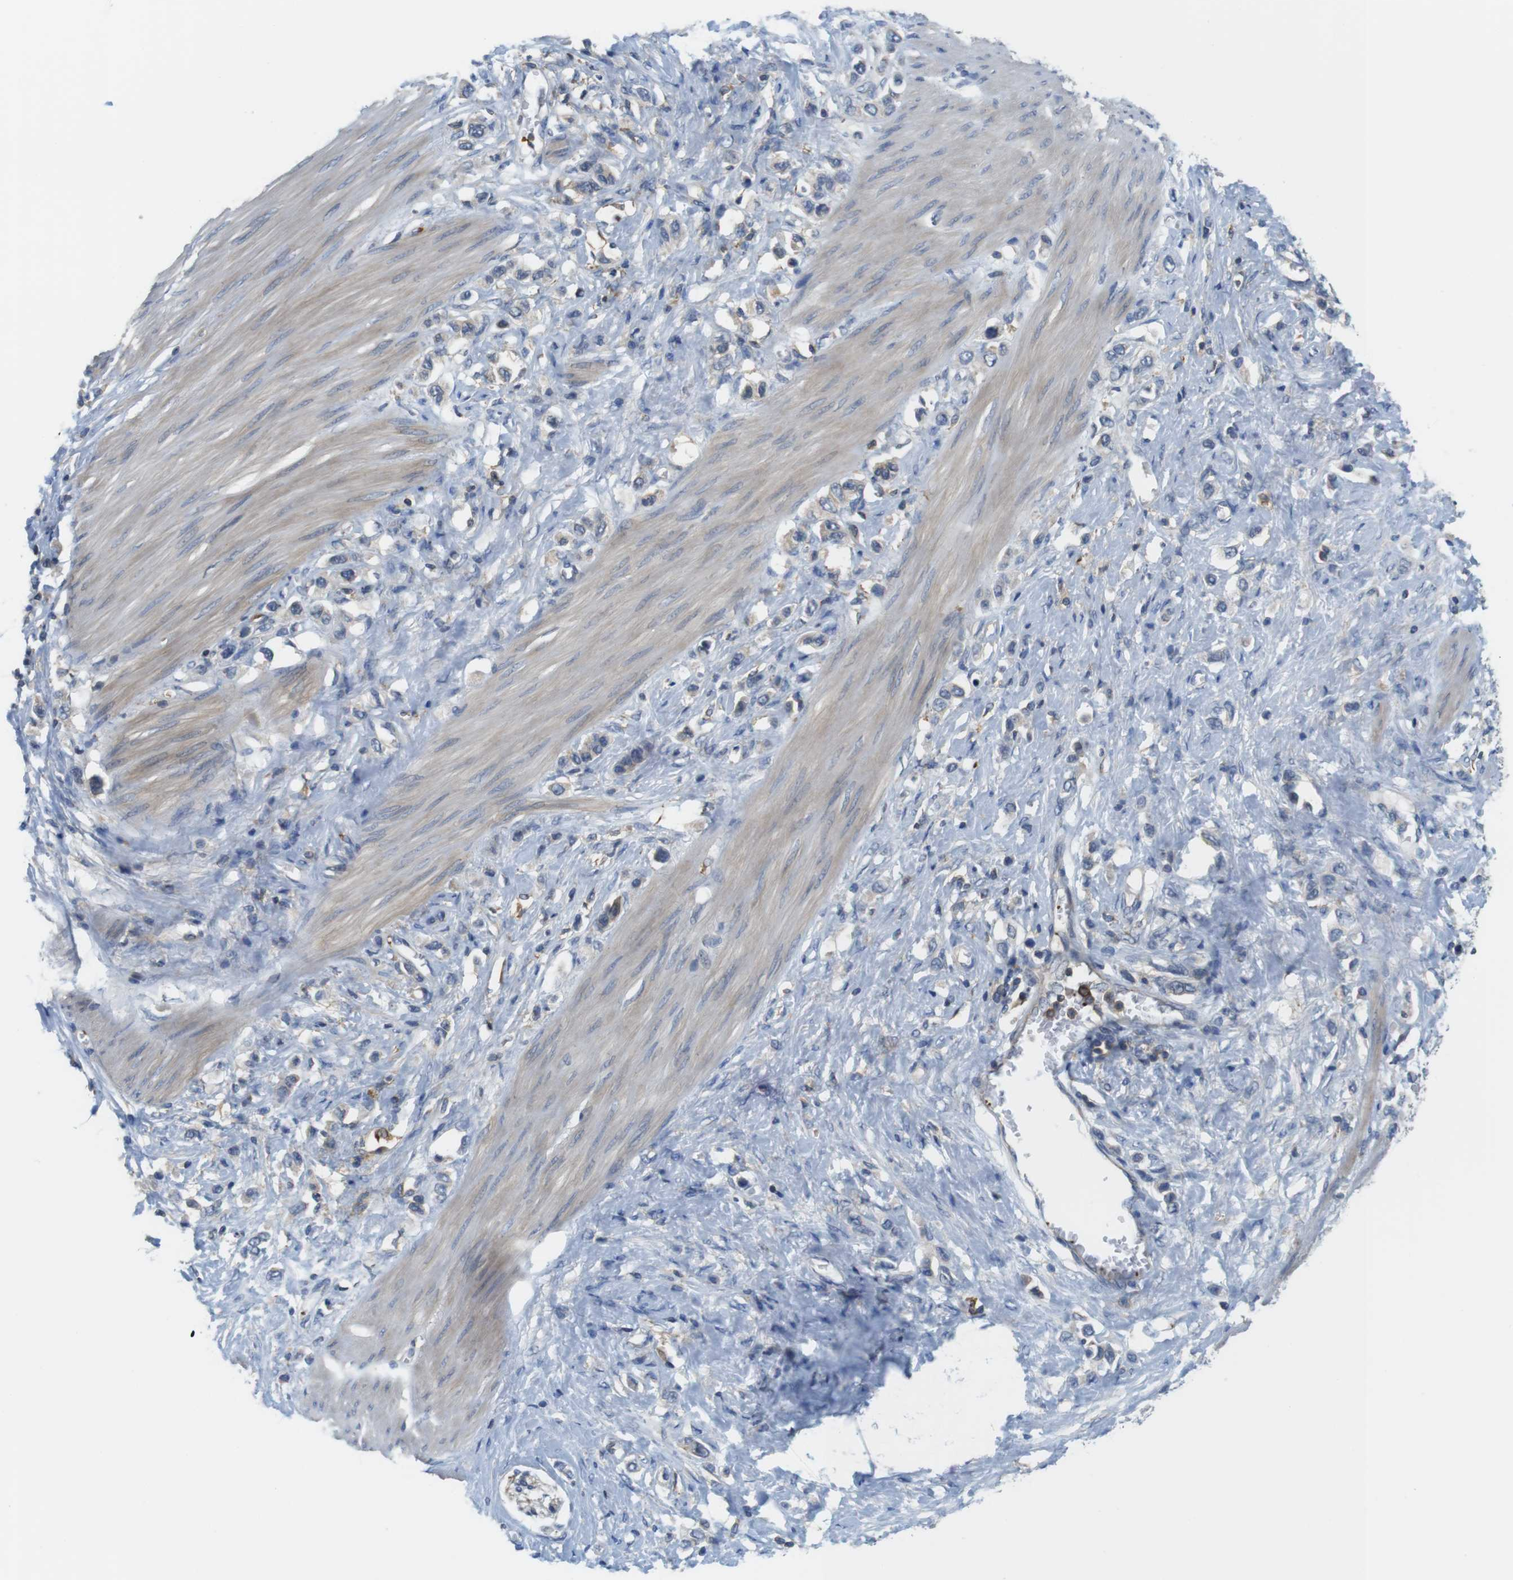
{"staining": {"intensity": "negative", "quantity": "none", "location": "none"}, "tissue": "stomach cancer", "cell_type": "Tumor cells", "image_type": "cancer", "snomed": [{"axis": "morphology", "description": "Adenocarcinoma, NOS"}, {"axis": "topography", "description": "Stomach"}], "caption": "High power microscopy image of an IHC histopathology image of stomach cancer (adenocarcinoma), revealing no significant positivity in tumor cells. (DAB immunohistochemistry (IHC), high magnification).", "gene": "HERPUD2", "patient": {"sex": "female", "age": 65}}